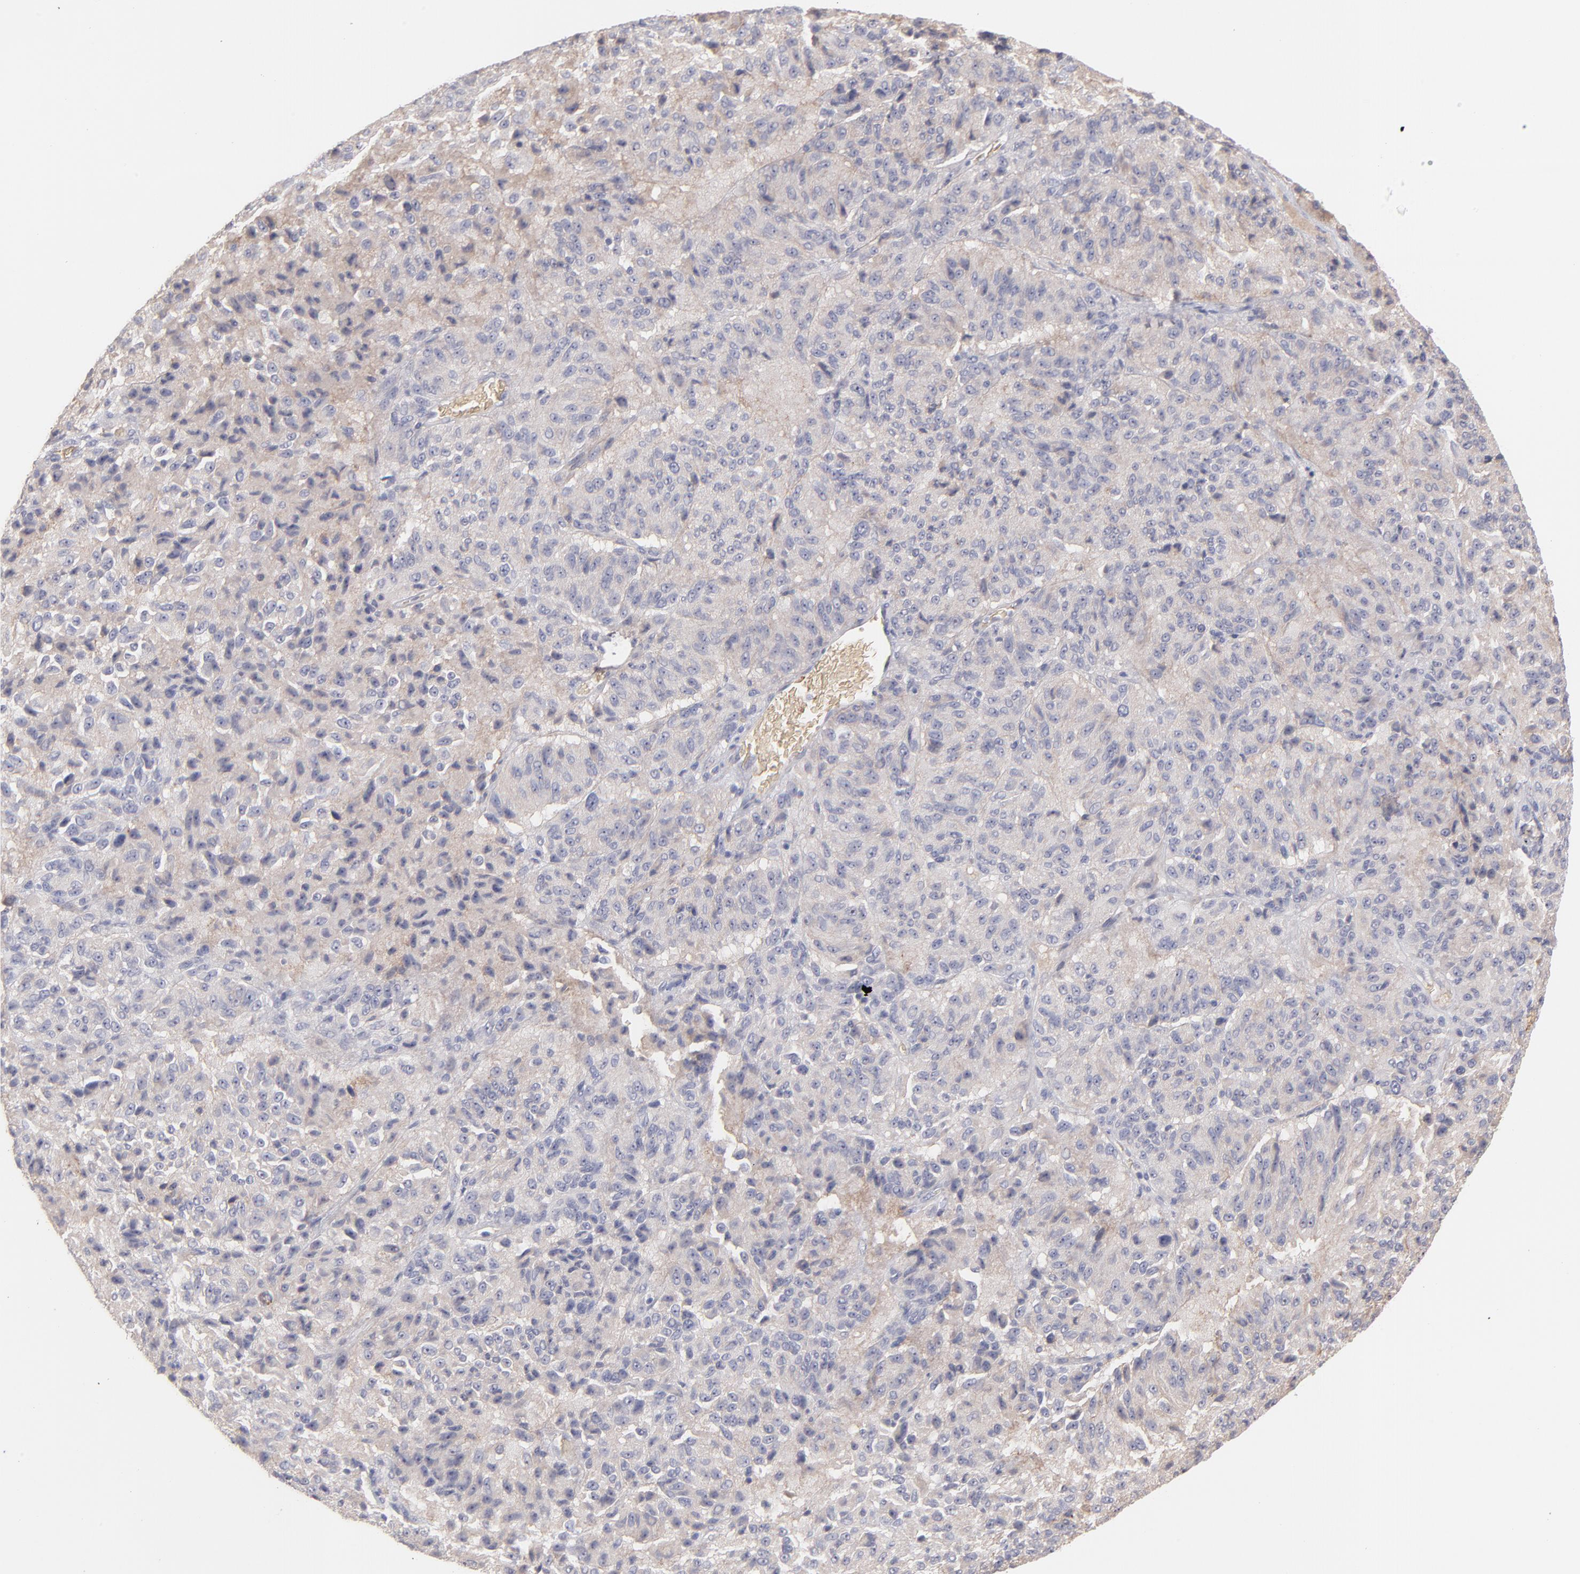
{"staining": {"intensity": "weak", "quantity": "25%-75%", "location": "cytoplasmic/membranous"}, "tissue": "melanoma", "cell_type": "Tumor cells", "image_type": "cancer", "snomed": [{"axis": "morphology", "description": "Malignant melanoma, Metastatic site"}, {"axis": "topography", "description": "Lung"}], "caption": "Malignant melanoma (metastatic site) tissue displays weak cytoplasmic/membranous staining in about 25%-75% of tumor cells", "gene": "F13B", "patient": {"sex": "male", "age": 64}}